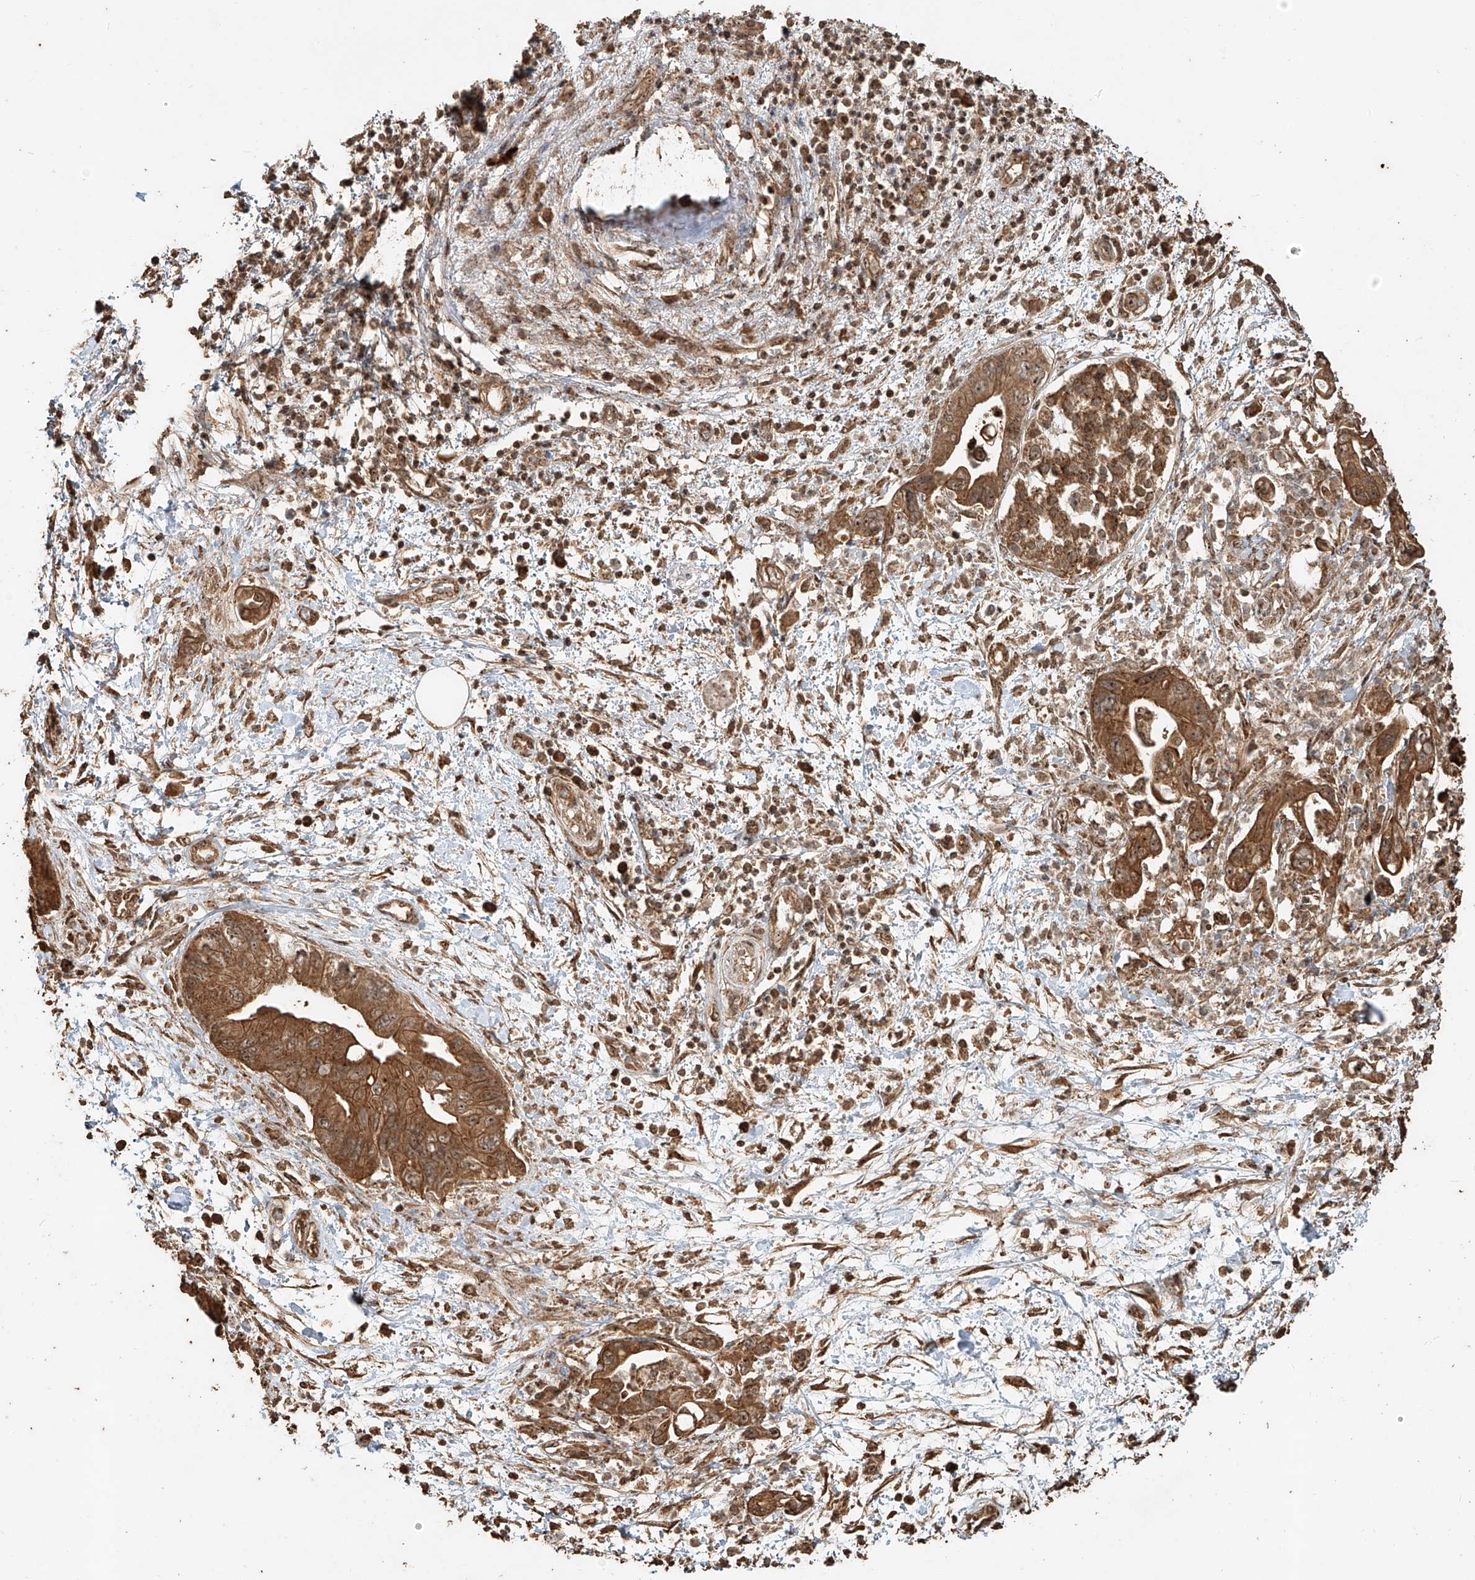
{"staining": {"intensity": "moderate", "quantity": ">75%", "location": "cytoplasmic/membranous,nuclear"}, "tissue": "pancreatic cancer", "cell_type": "Tumor cells", "image_type": "cancer", "snomed": [{"axis": "morphology", "description": "Adenocarcinoma, NOS"}, {"axis": "topography", "description": "Pancreas"}], "caption": "Protein staining exhibits moderate cytoplasmic/membranous and nuclear positivity in about >75% of tumor cells in pancreatic adenocarcinoma. The staining is performed using DAB brown chromogen to label protein expression. The nuclei are counter-stained blue using hematoxylin.", "gene": "ZNF660", "patient": {"sex": "female", "age": 73}}